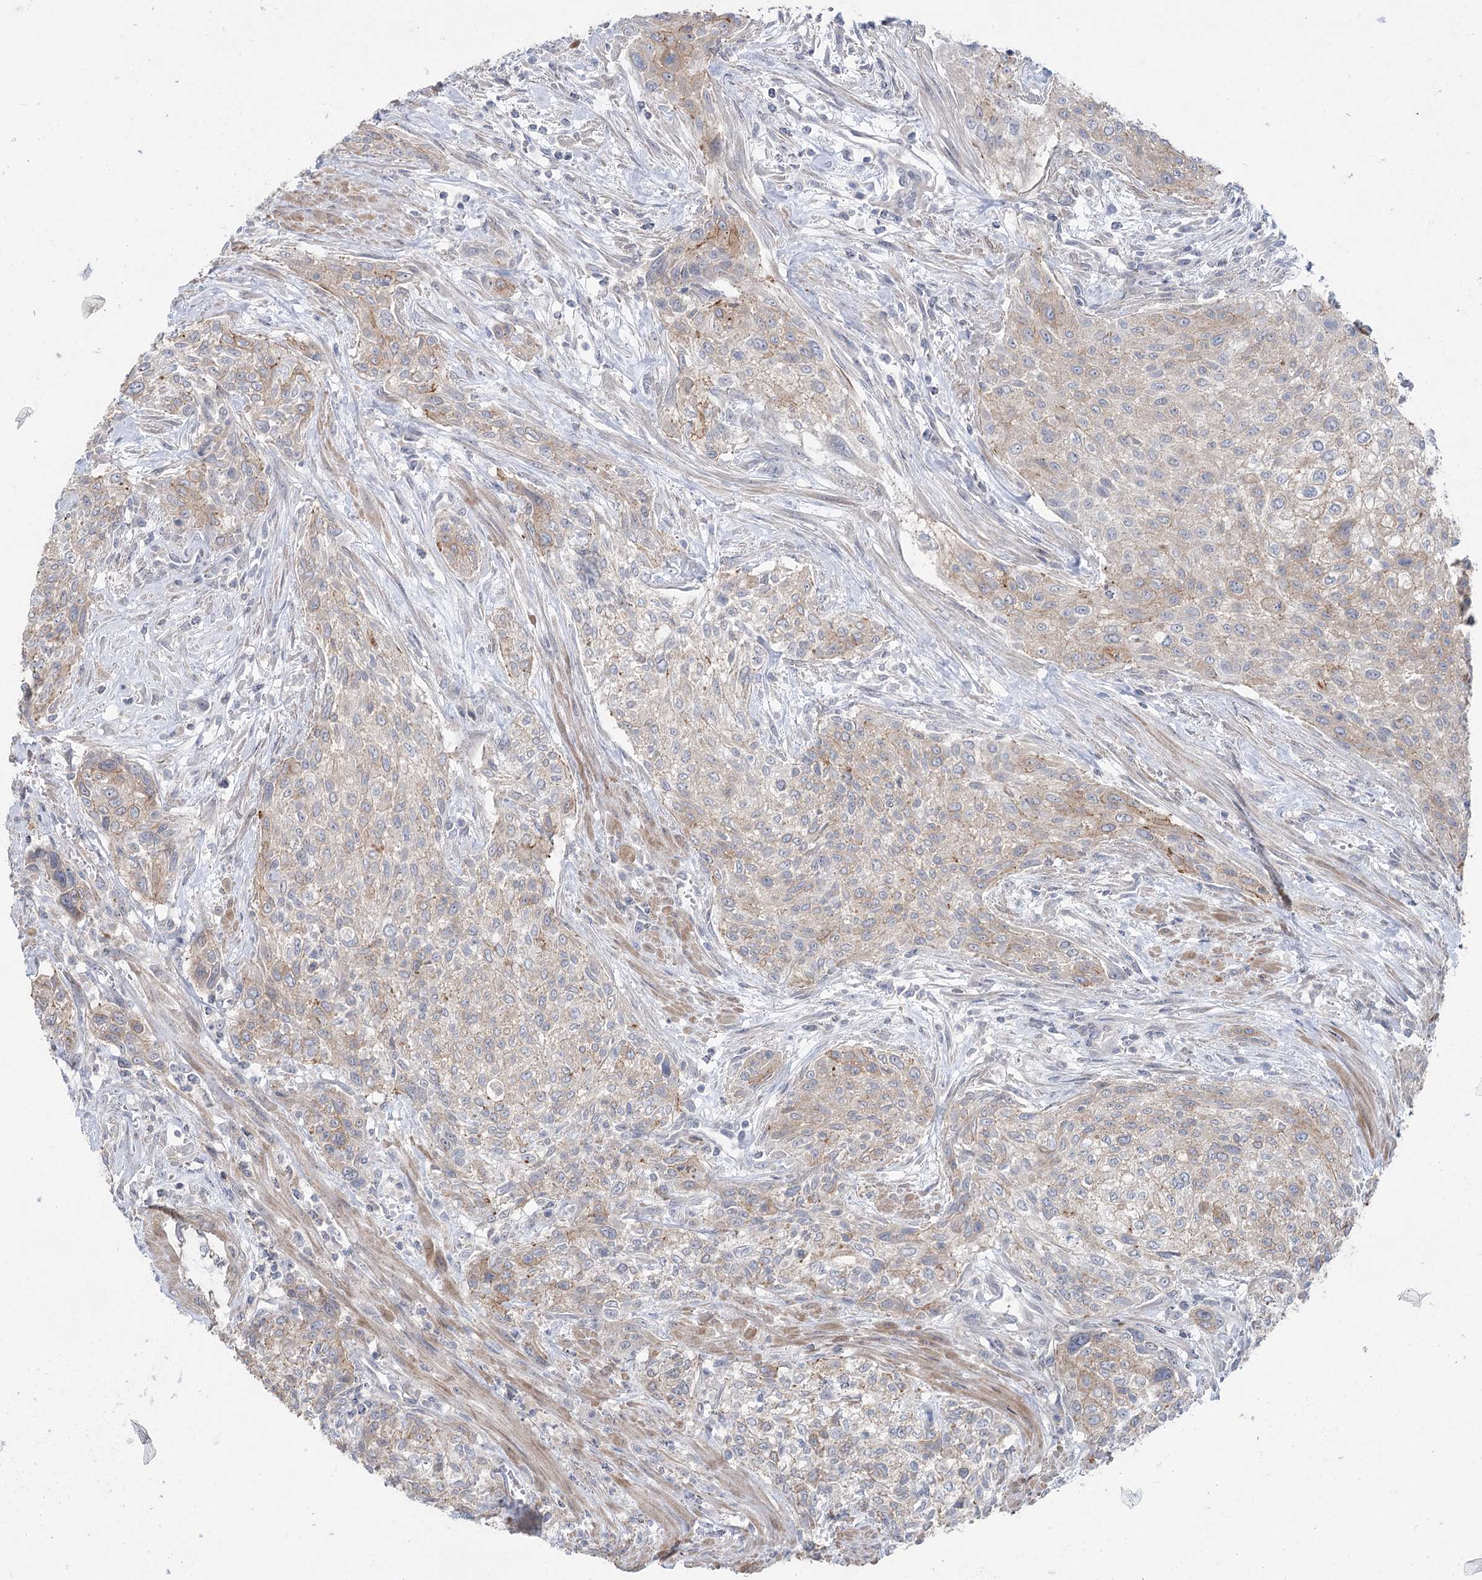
{"staining": {"intensity": "weak", "quantity": "<25%", "location": "cytoplasmic/membranous"}, "tissue": "urothelial cancer", "cell_type": "Tumor cells", "image_type": "cancer", "snomed": [{"axis": "morphology", "description": "Normal tissue, NOS"}, {"axis": "morphology", "description": "Urothelial carcinoma, NOS"}, {"axis": "topography", "description": "Urinary bladder"}, {"axis": "topography", "description": "Peripheral nerve tissue"}], "caption": "An immunohistochemistry image of transitional cell carcinoma is shown. There is no staining in tumor cells of transitional cell carcinoma. (DAB immunohistochemistry (IHC), high magnification).", "gene": "SCN11A", "patient": {"sex": "male", "age": 35}}